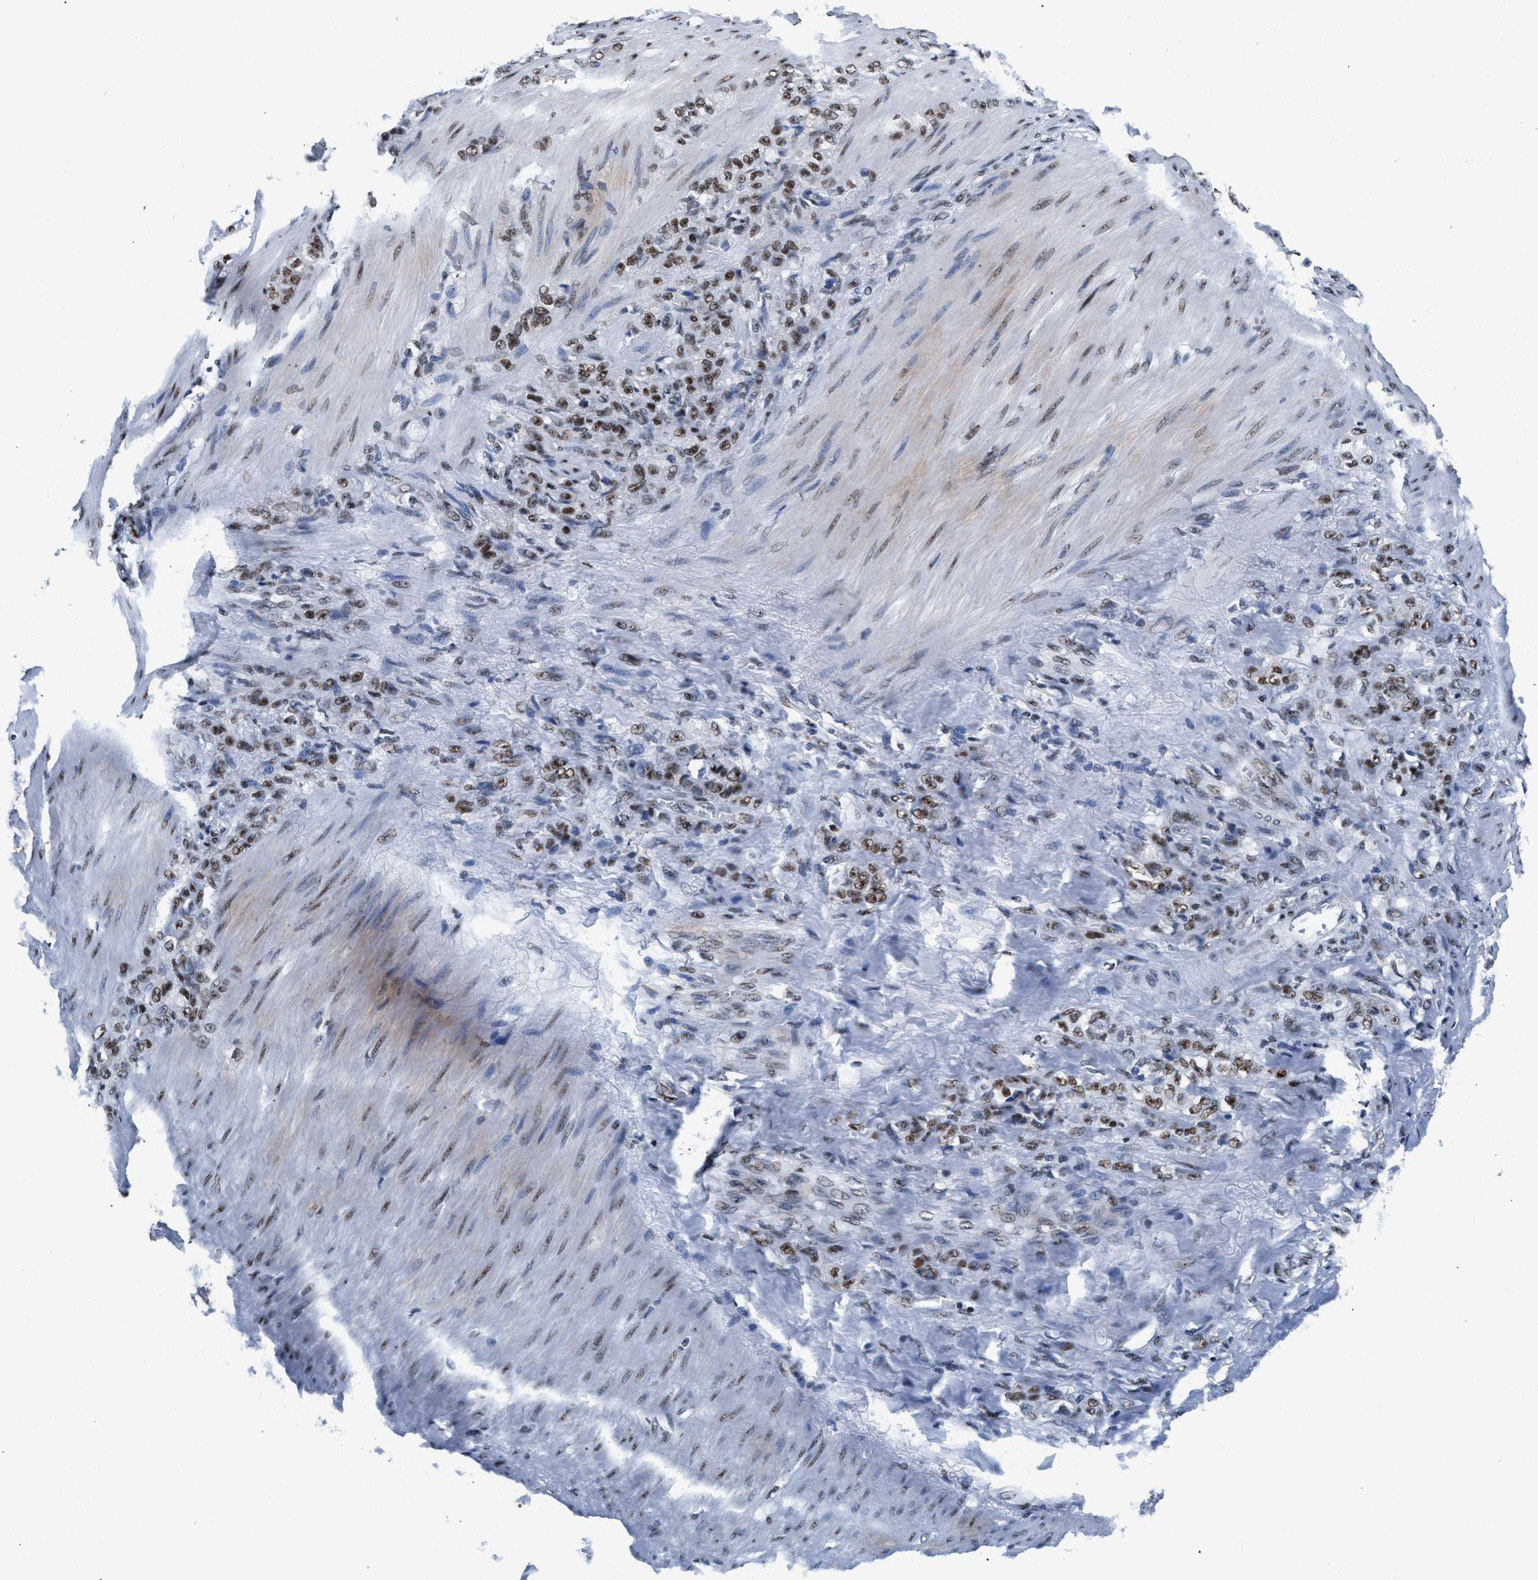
{"staining": {"intensity": "moderate", "quantity": ">75%", "location": "nuclear"}, "tissue": "stomach cancer", "cell_type": "Tumor cells", "image_type": "cancer", "snomed": [{"axis": "morphology", "description": "Adenocarcinoma, NOS"}, {"axis": "topography", "description": "Stomach"}], "caption": "Stomach adenocarcinoma tissue demonstrates moderate nuclear expression in about >75% of tumor cells", "gene": "RAD50", "patient": {"sex": "male", "age": 82}}